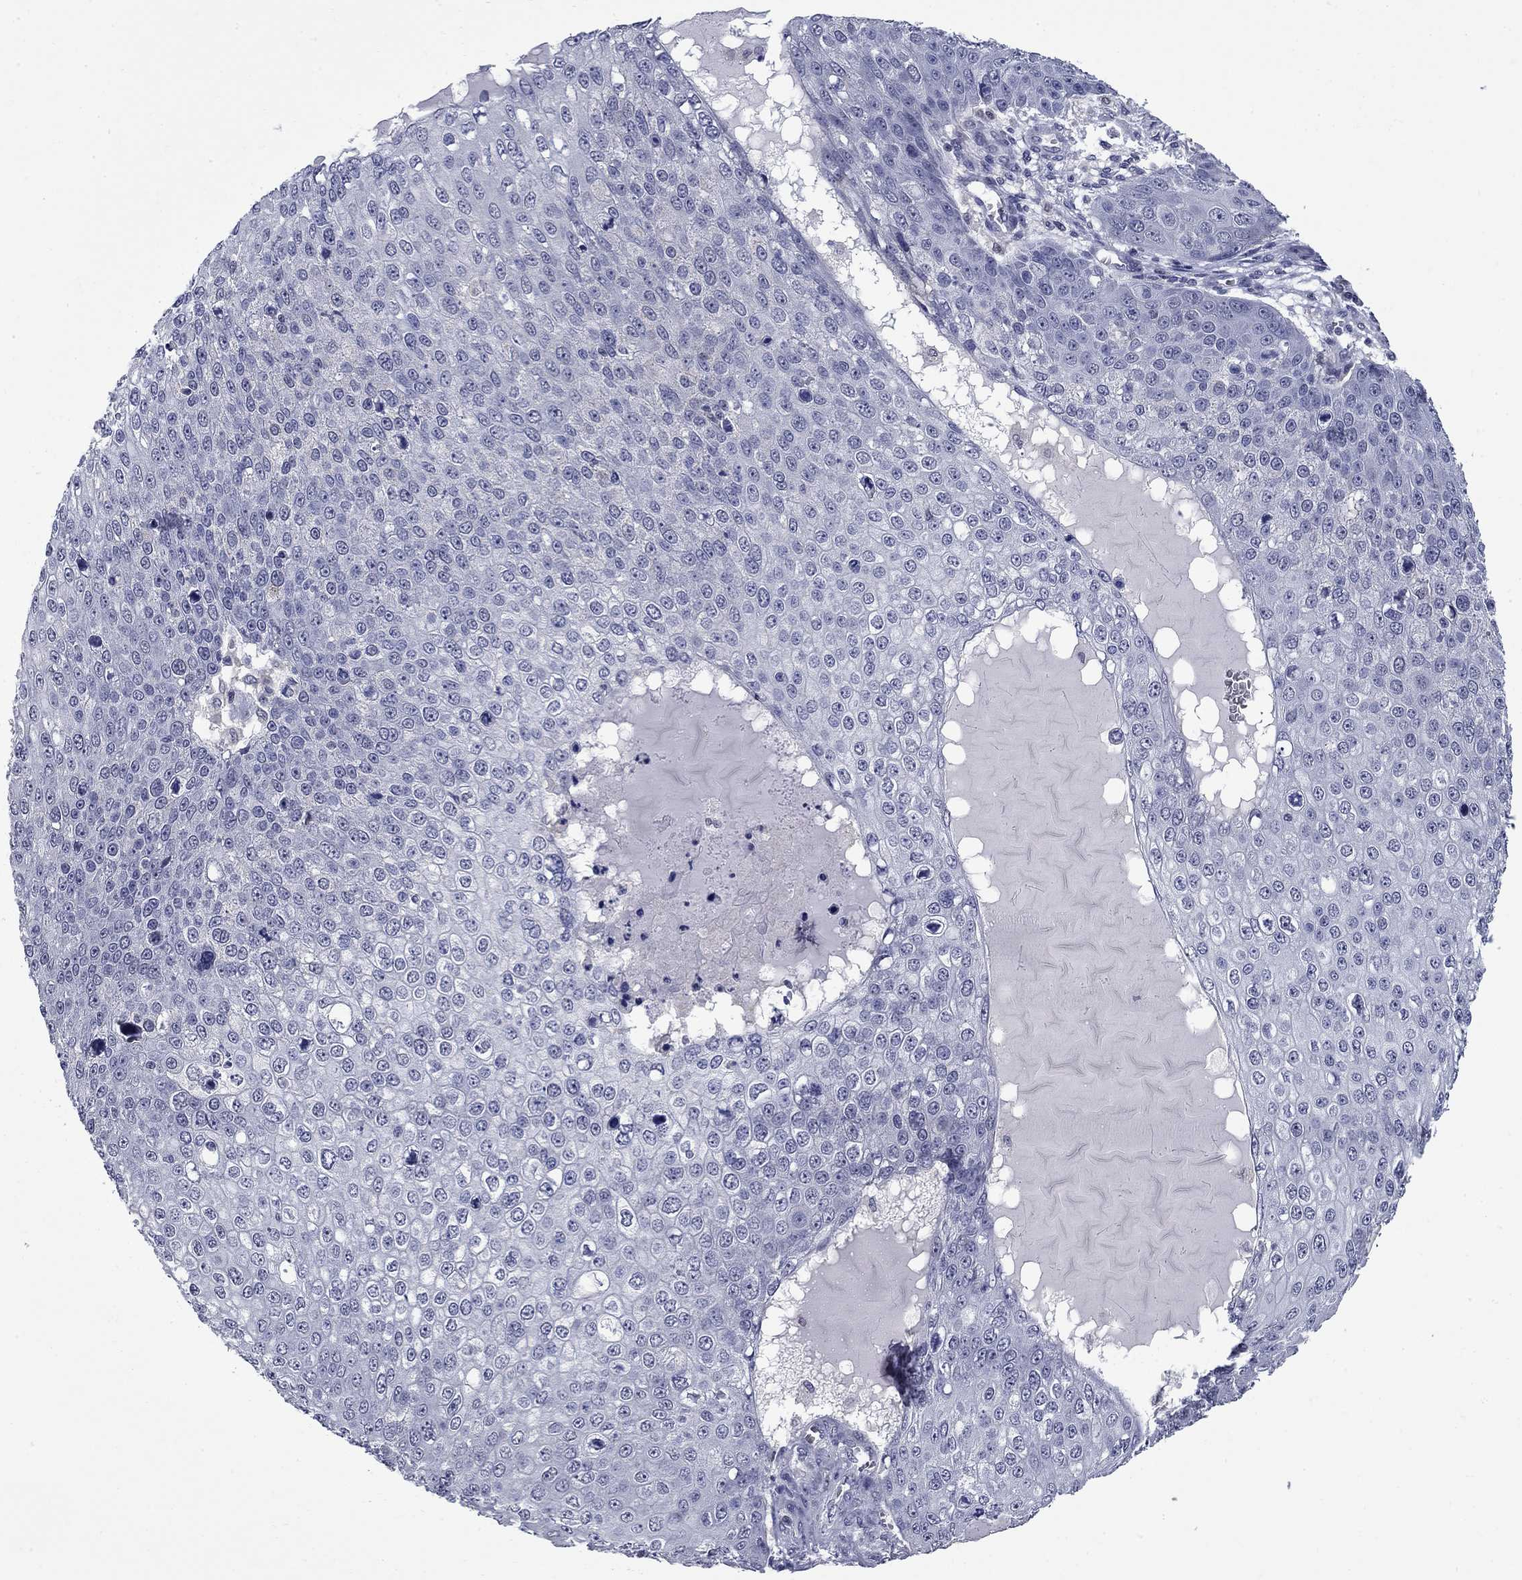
{"staining": {"intensity": "negative", "quantity": "none", "location": "none"}, "tissue": "skin cancer", "cell_type": "Tumor cells", "image_type": "cancer", "snomed": [{"axis": "morphology", "description": "Squamous cell carcinoma, NOS"}, {"axis": "topography", "description": "Skin"}], "caption": "An IHC photomicrograph of skin cancer (squamous cell carcinoma) is shown. There is no staining in tumor cells of skin cancer (squamous cell carcinoma).", "gene": "HTR4", "patient": {"sex": "male", "age": 71}}